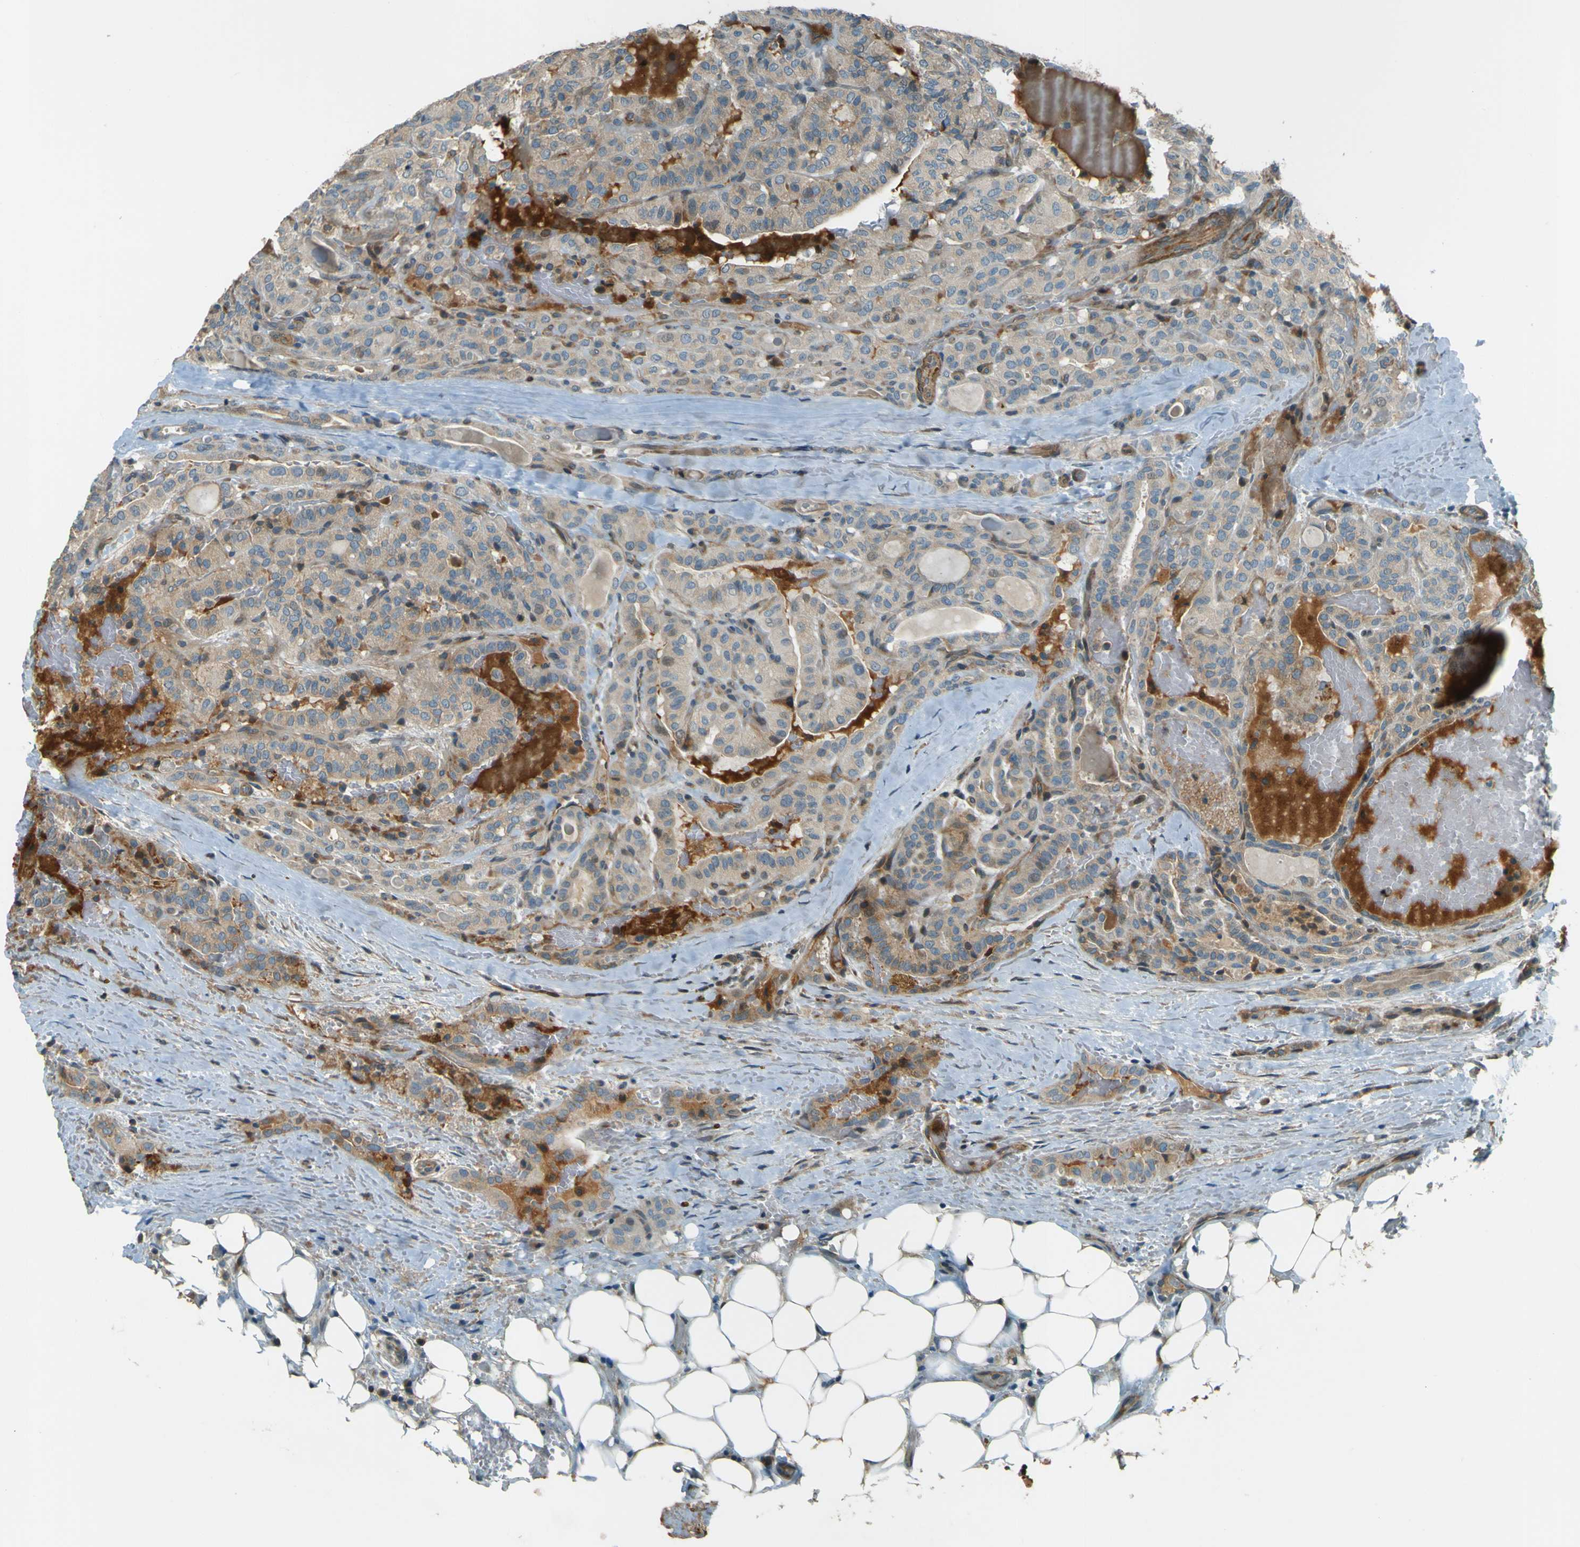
{"staining": {"intensity": "weak", "quantity": ">75%", "location": "cytoplasmic/membranous"}, "tissue": "head and neck cancer", "cell_type": "Tumor cells", "image_type": "cancer", "snomed": [{"axis": "morphology", "description": "Squamous cell carcinoma, NOS"}, {"axis": "topography", "description": "Oral tissue"}, {"axis": "topography", "description": "Head-Neck"}], "caption": "Head and neck cancer stained with a brown dye demonstrates weak cytoplasmic/membranous positive expression in about >75% of tumor cells.", "gene": "LPCAT1", "patient": {"sex": "female", "age": 50}}